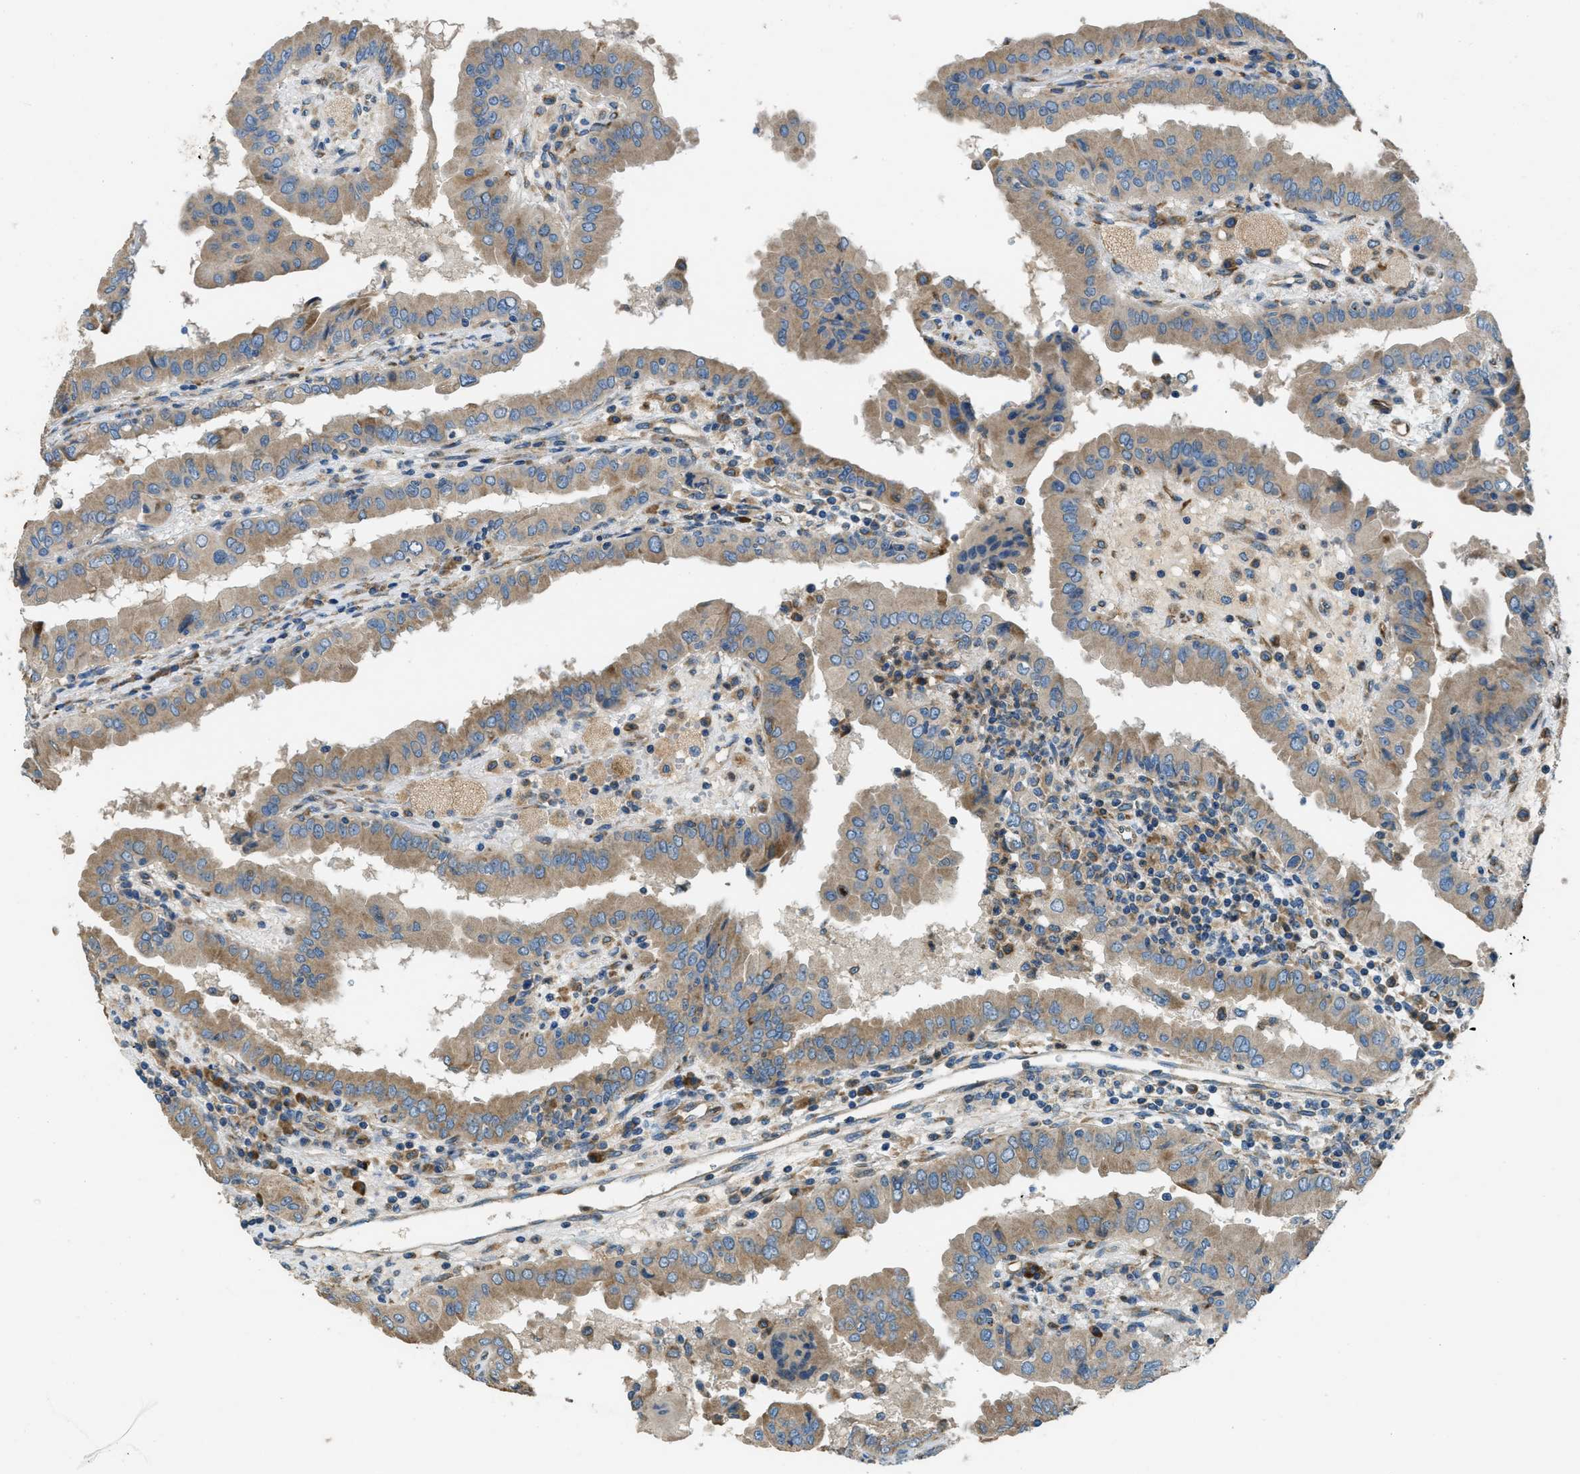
{"staining": {"intensity": "weak", "quantity": ">75%", "location": "cytoplasmic/membranous"}, "tissue": "thyroid cancer", "cell_type": "Tumor cells", "image_type": "cancer", "snomed": [{"axis": "morphology", "description": "Papillary adenocarcinoma, NOS"}, {"axis": "topography", "description": "Thyroid gland"}], "caption": "IHC of human papillary adenocarcinoma (thyroid) shows low levels of weak cytoplasmic/membranous expression in about >75% of tumor cells. (DAB IHC with brightfield microscopy, high magnification).", "gene": "GIMAP8", "patient": {"sex": "male", "age": 33}}